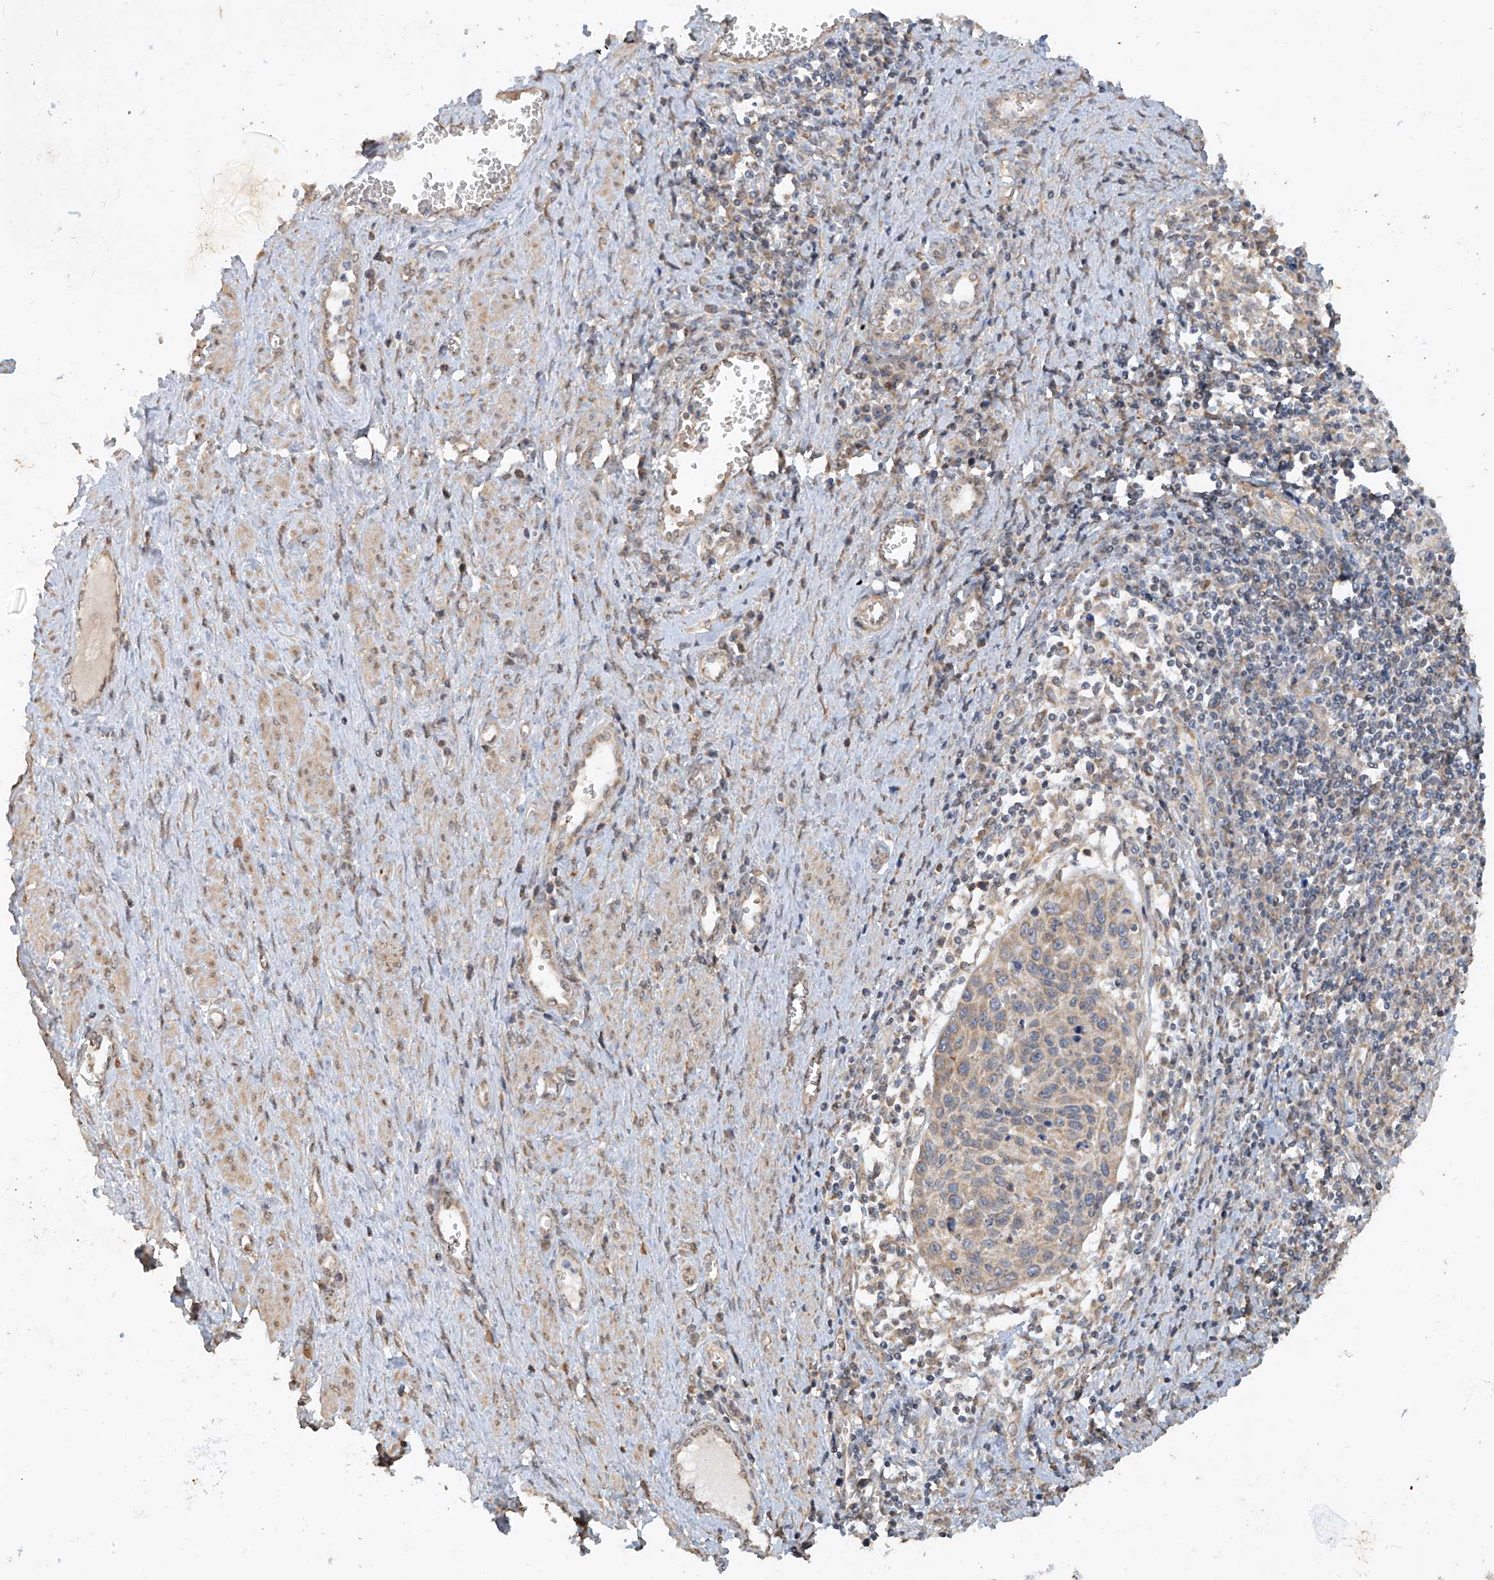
{"staining": {"intensity": "weak", "quantity": ">75%", "location": "cytoplasmic/membranous"}, "tissue": "cervical cancer", "cell_type": "Tumor cells", "image_type": "cancer", "snomed": [{"axis": "morphology", "description": "Squamous cell carcinoma, NOS"}, {"axis": "topography", "description": "Cervix"}], "caption": "Tumor cells exhibit weak cytoplasmic/membranous expression in approximately >75% of cells in cervical cancer (squamous cell carcinoma). The staining was performed using DAB (3,3'-diaminobenzidine) to visualize the protein expression in brown, while the nuclei were stained in blue with hematoxylin (Magnification: 20x).", "gene": "MTUS2", "patient": {"sex": "female", "age": 32}}